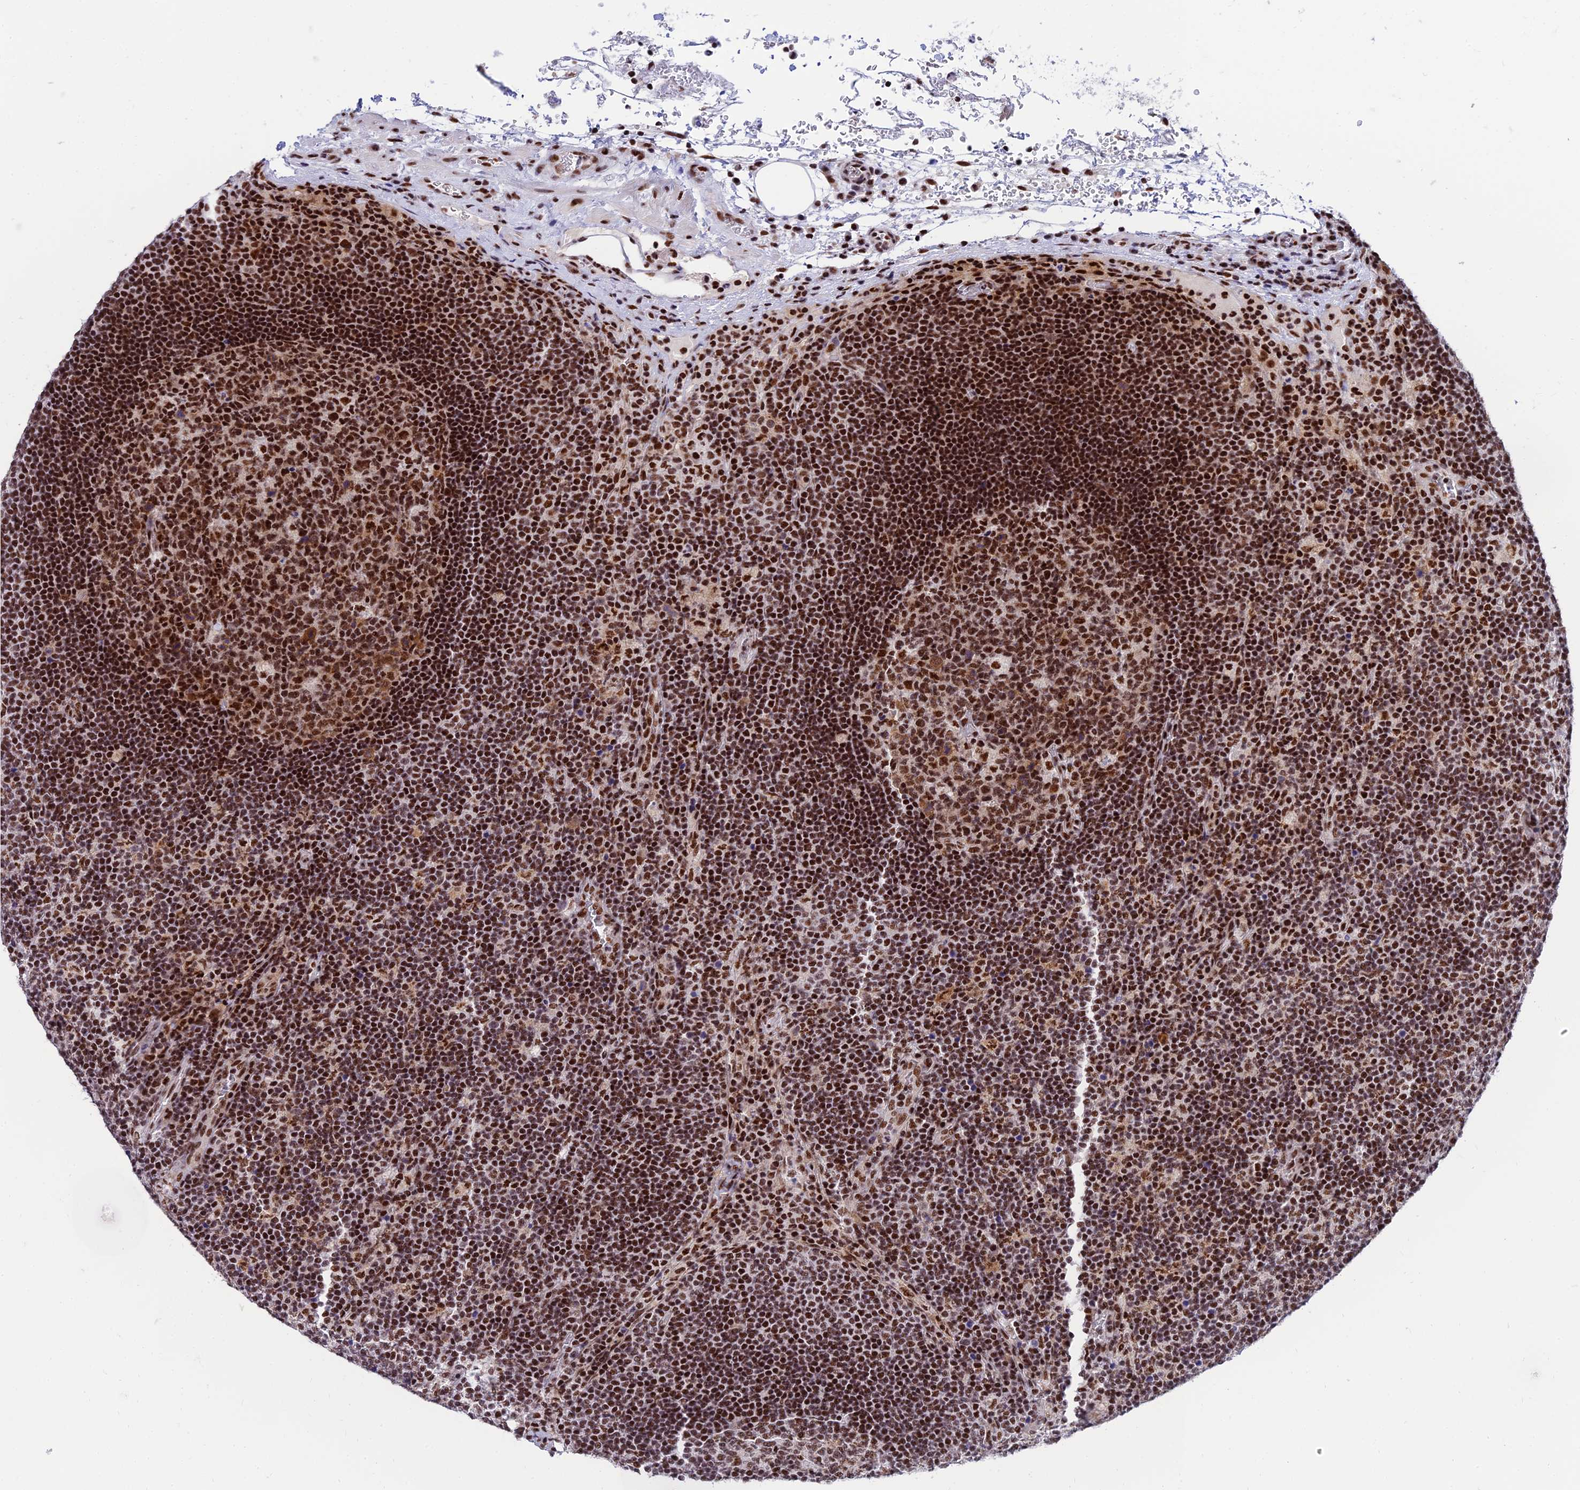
{"staining": {"intensity": "moderate", "quantity": ">75%", "location": "cytoplasmic/membranous,nuclear"}, "tissue": "lymph node", "cell_type": "Germinal center cells", "image_type": "normal", "snomed": [{"axis": "morphology", "description": "Normal tissue, NOS"}, {"axis": "topography", "description": "Lymph node"}], "caption": "Immunohistochemical staining of unremarkable human lymph node demonstrates moderate cytoplasmic/membranous,nuclear protein positivity in about >75% of germinal center cells.", "gene": "USP22", "patient": {"sex": "male", "age": 58}}